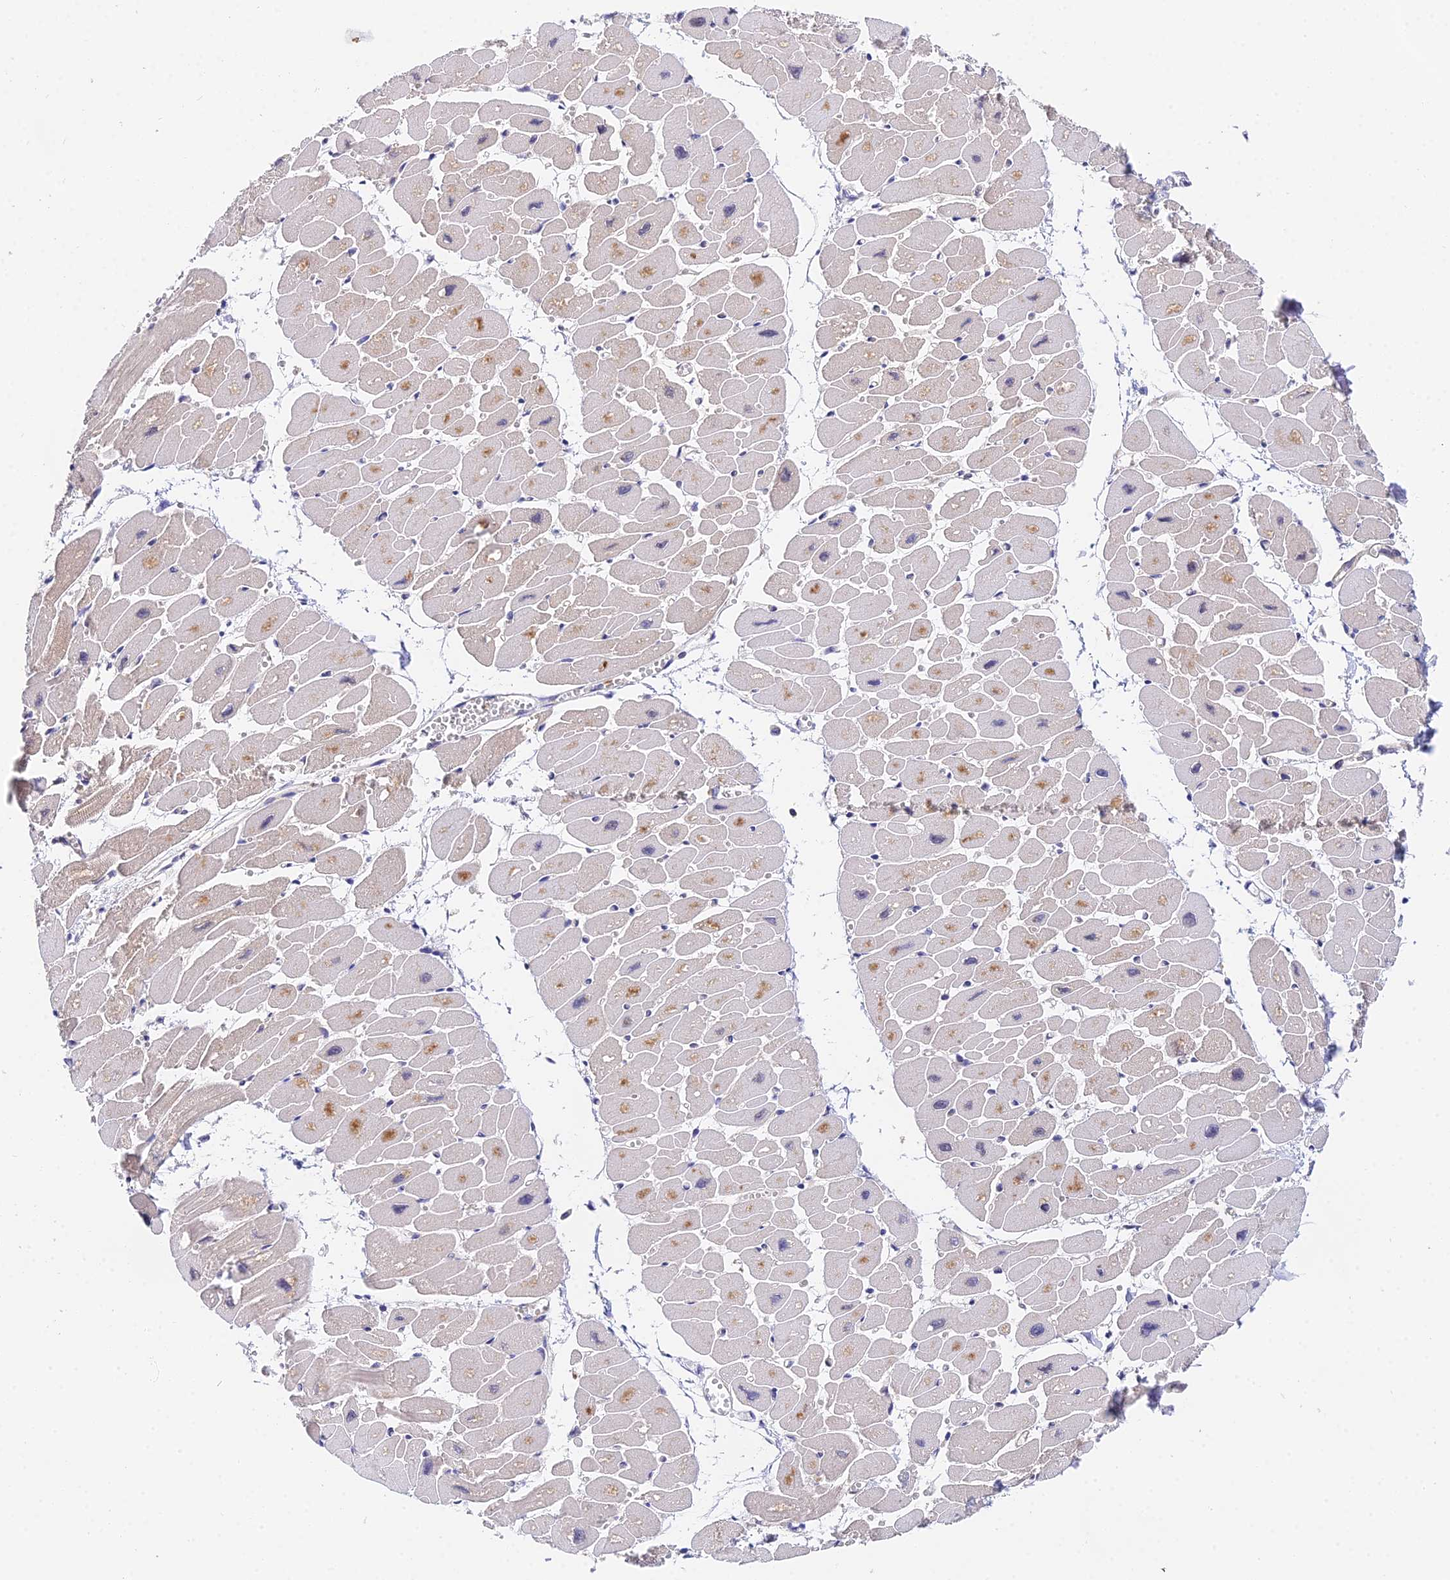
{"staining": {"intensity": "weak", "quantity": "<25%", "location": "cytoplasmic/membranous"}, "tissue": "heart muscle", "cell_type": "Cardiomyocytes", "image_type": "normal", "snomed": [{"axis": "morphology", "description": "Normal tissue, NOS"}, {"axis": "topography", "description": "Heart"}], "caption": "The immunohistochemistry (IHC) image has no significant positivity in cardiomyocytes of heart muscle. (DAB (3,3'-diaminobenzidine) immunohistochemistry (IHC) visualized using brightfield microscopy, high magnification).", "gene": "PPP2R2A", "patient": {"sex": "female", "age": 54}}